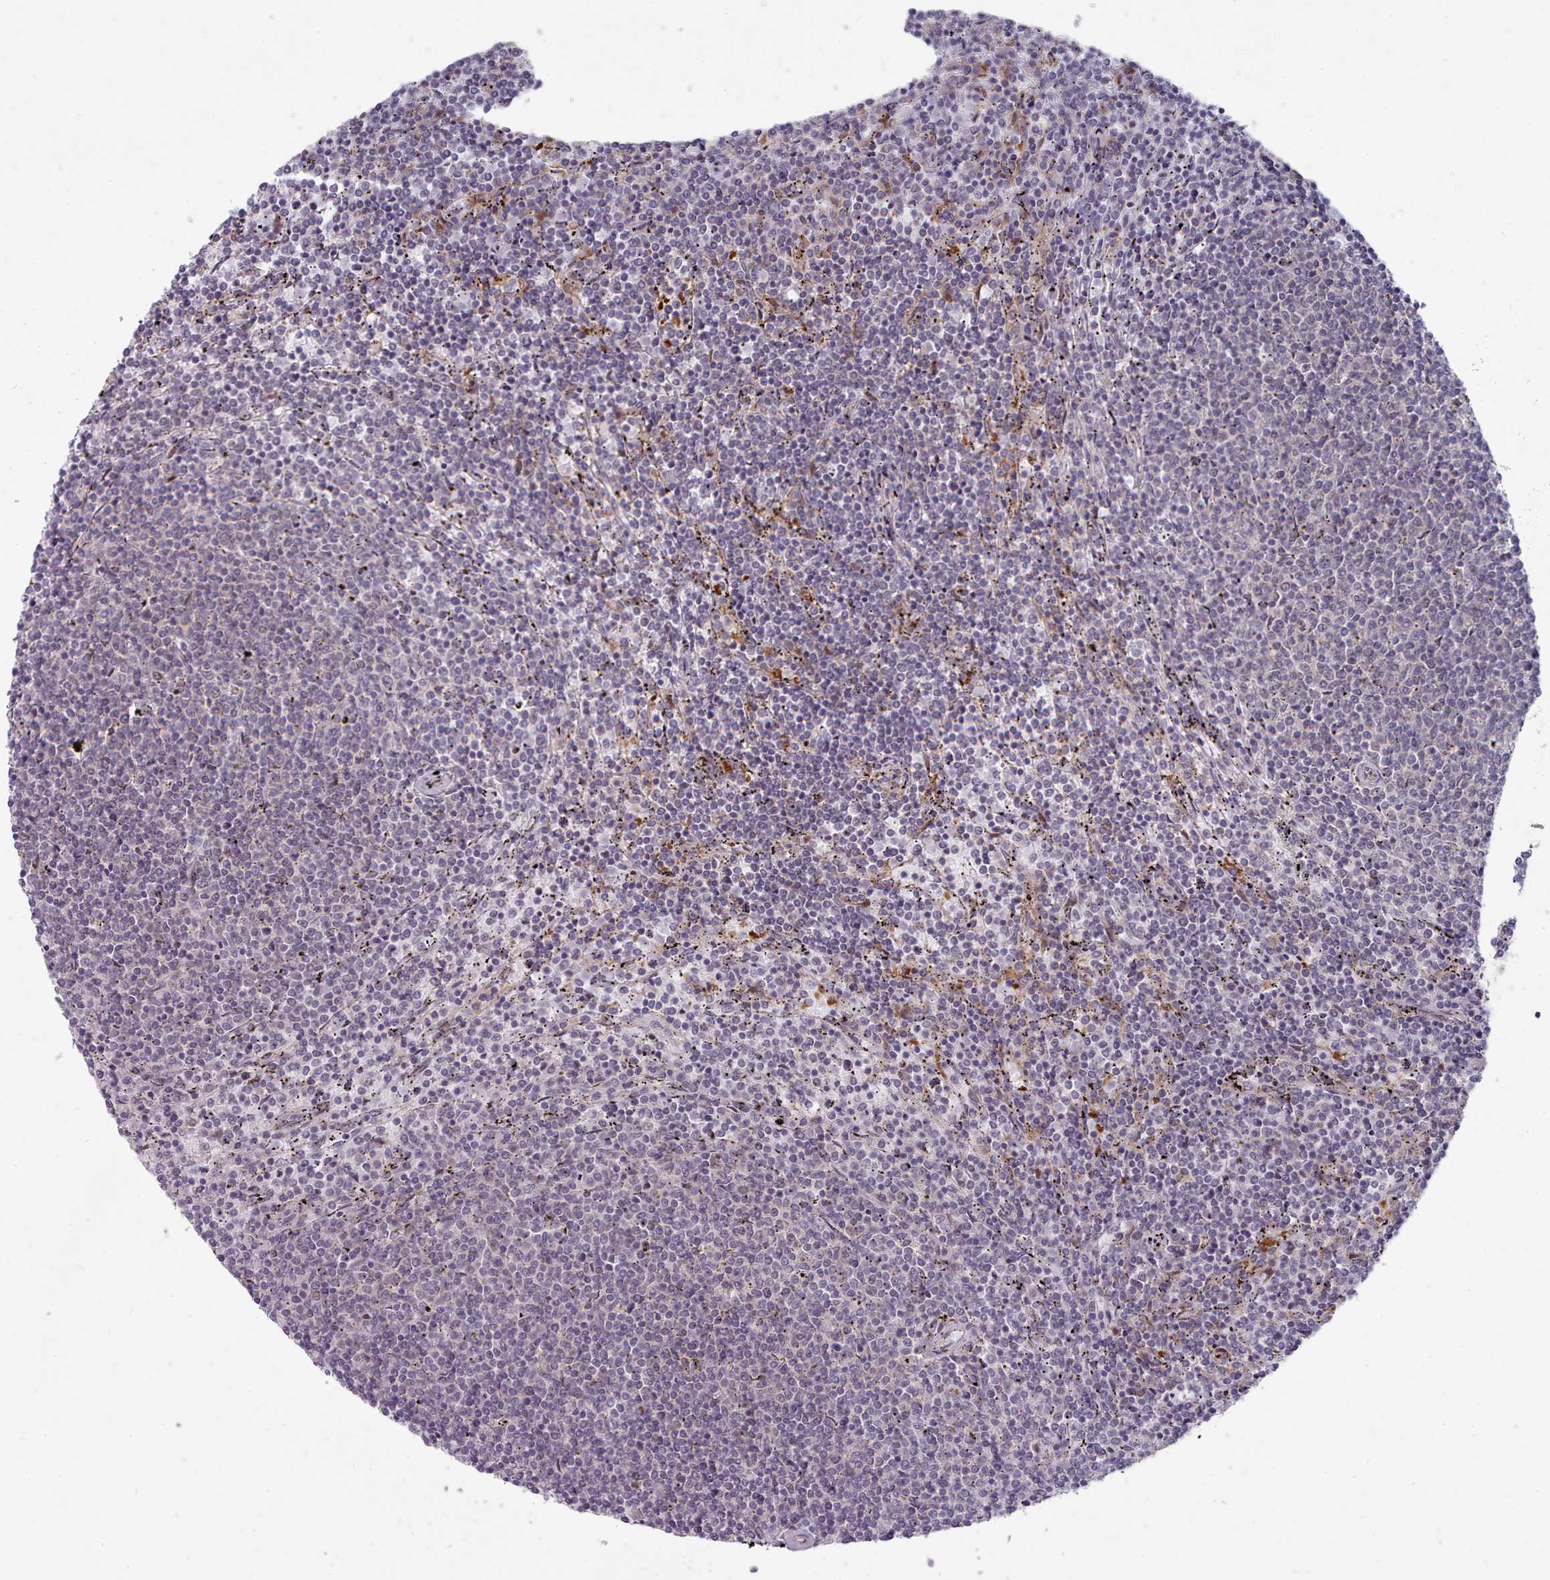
{"staining": {"intensity": "negative", "quantity": "none", "location": "none"}, "tissue": "lymphoma", "cell_type": "Tumor cells", "image_type": "cancer", "snomed": [{"axis": "morphology", "description": "Malignant lymphoma, non-Hodgkin's type, Low grade"}, {"axis": "topography", "description": "Spleen"}], "caption": "The histopathology image shows no significant expression in tumor cells of malignant lymphoma, non-Hodgkin's type (low-grade).", "gene": "GINS1", "patient": {"sex": "female", "age": 50}}